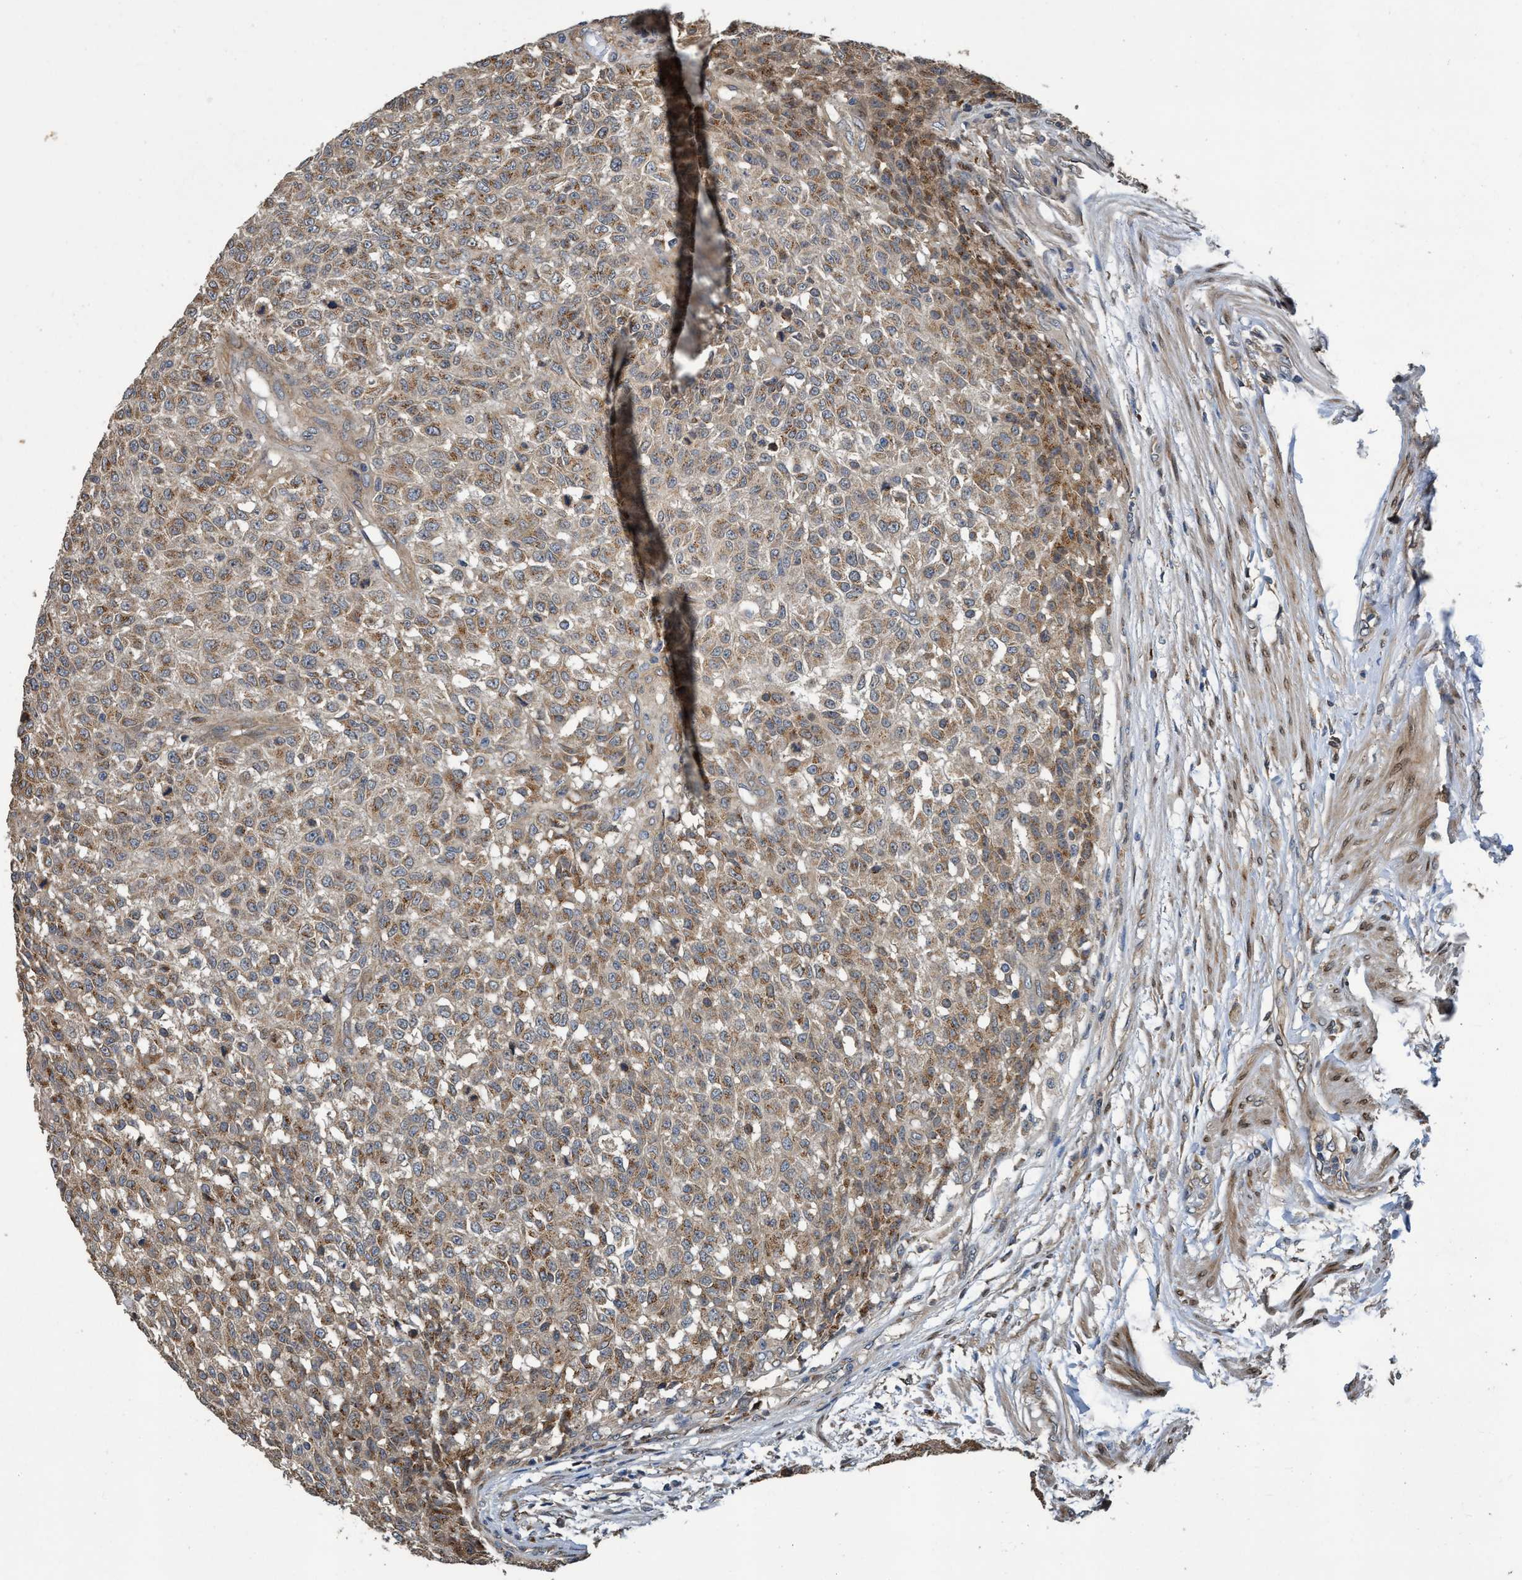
{"staining": {"intensity": "weak", "quantity": ">75%", "location": "cytoplasmic/membranous"}, "tissue": "testis cancer", "cell_type": "Tumor cells", "image_type": "cancer", "snomed": [{"axis": "morphology", "description": "Seminoma, NOS"}, {"axis": "topography", "description": "Testis"}], "caption": "Tumor cells reveal low levels of weak cytoplasmic/membranous expression in about >75% of cells in testis cancer (seminoma).", "gene": "MACC1", "patient": {"sex": "male", "age": 59}}